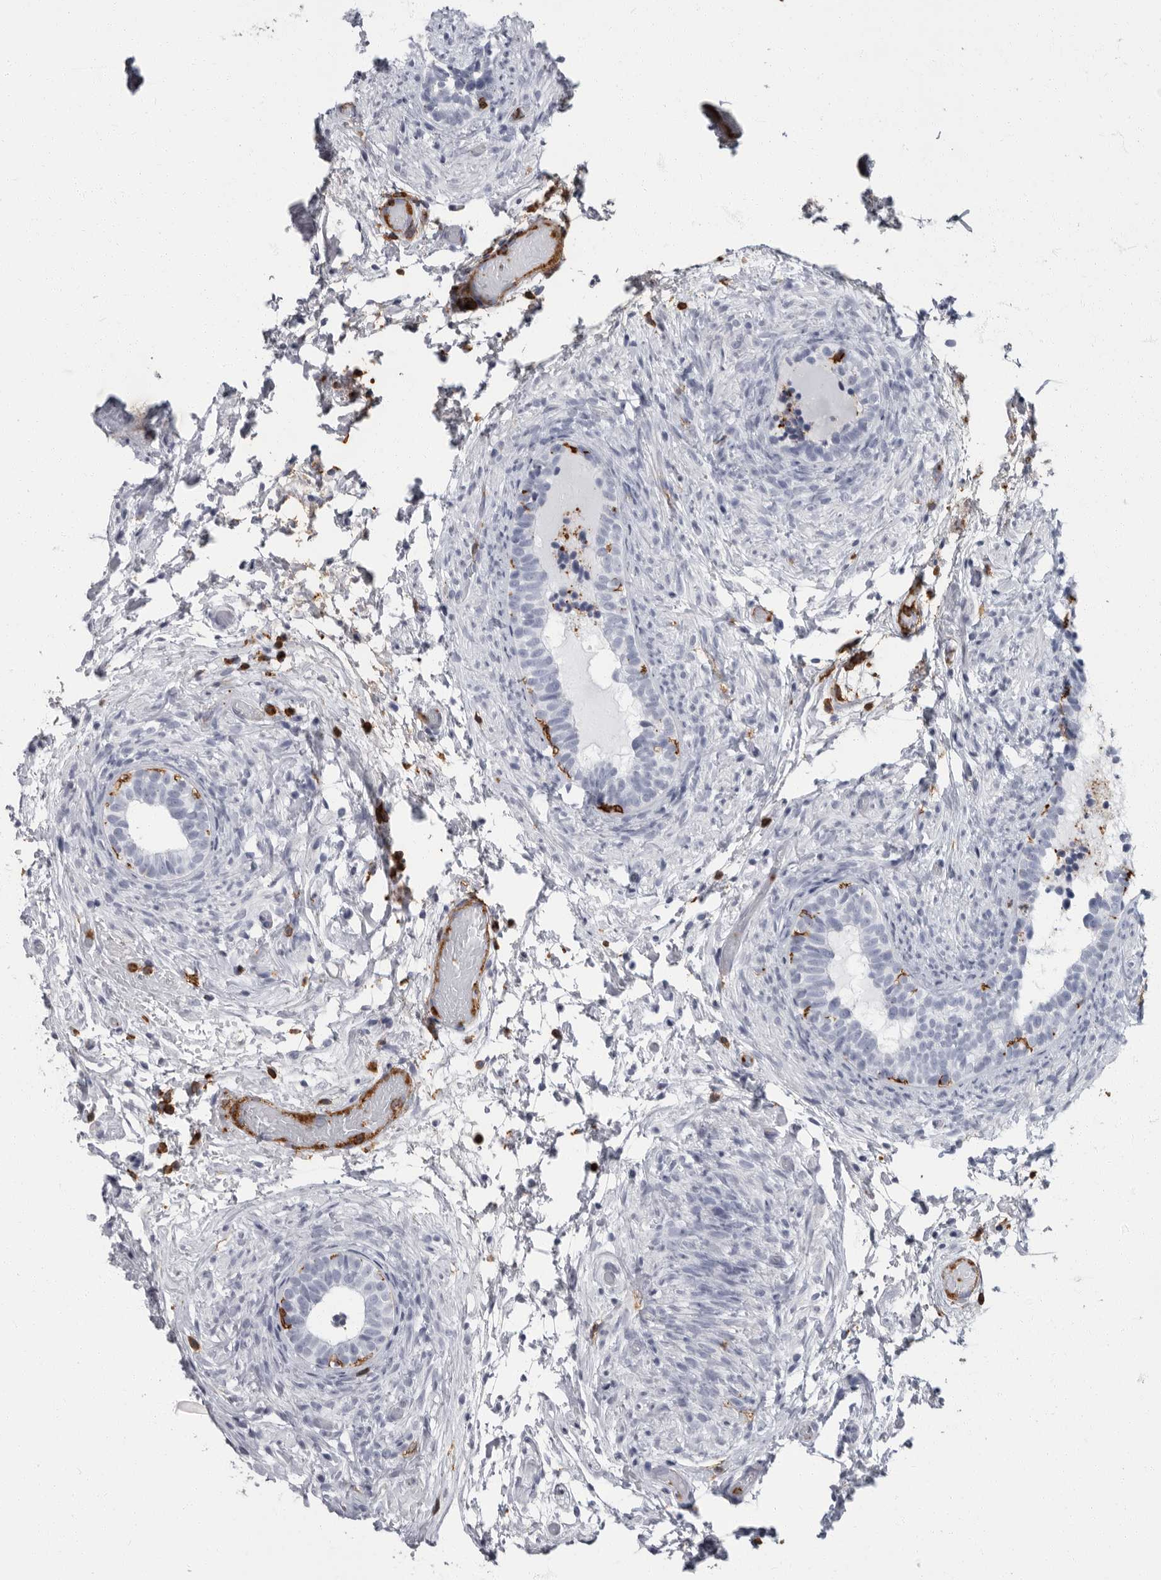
{"staining": {"intensity": "negative", "quantity": "none", "location": "none"}, "tissue": "epididymis", "cell_type": "Glandular cells", "image_type": "normal", "snomed": [{"axis": "morphology", "description": "Normal tissue, NOS"}, {"axis": "topography", "description": "Epididymis"}], "caption": "The IHC histopathology image has no significant expression in glandular cells of epididymis.", "gene": "FCER1G", "patient": {"sex": "male", "age": 5}}